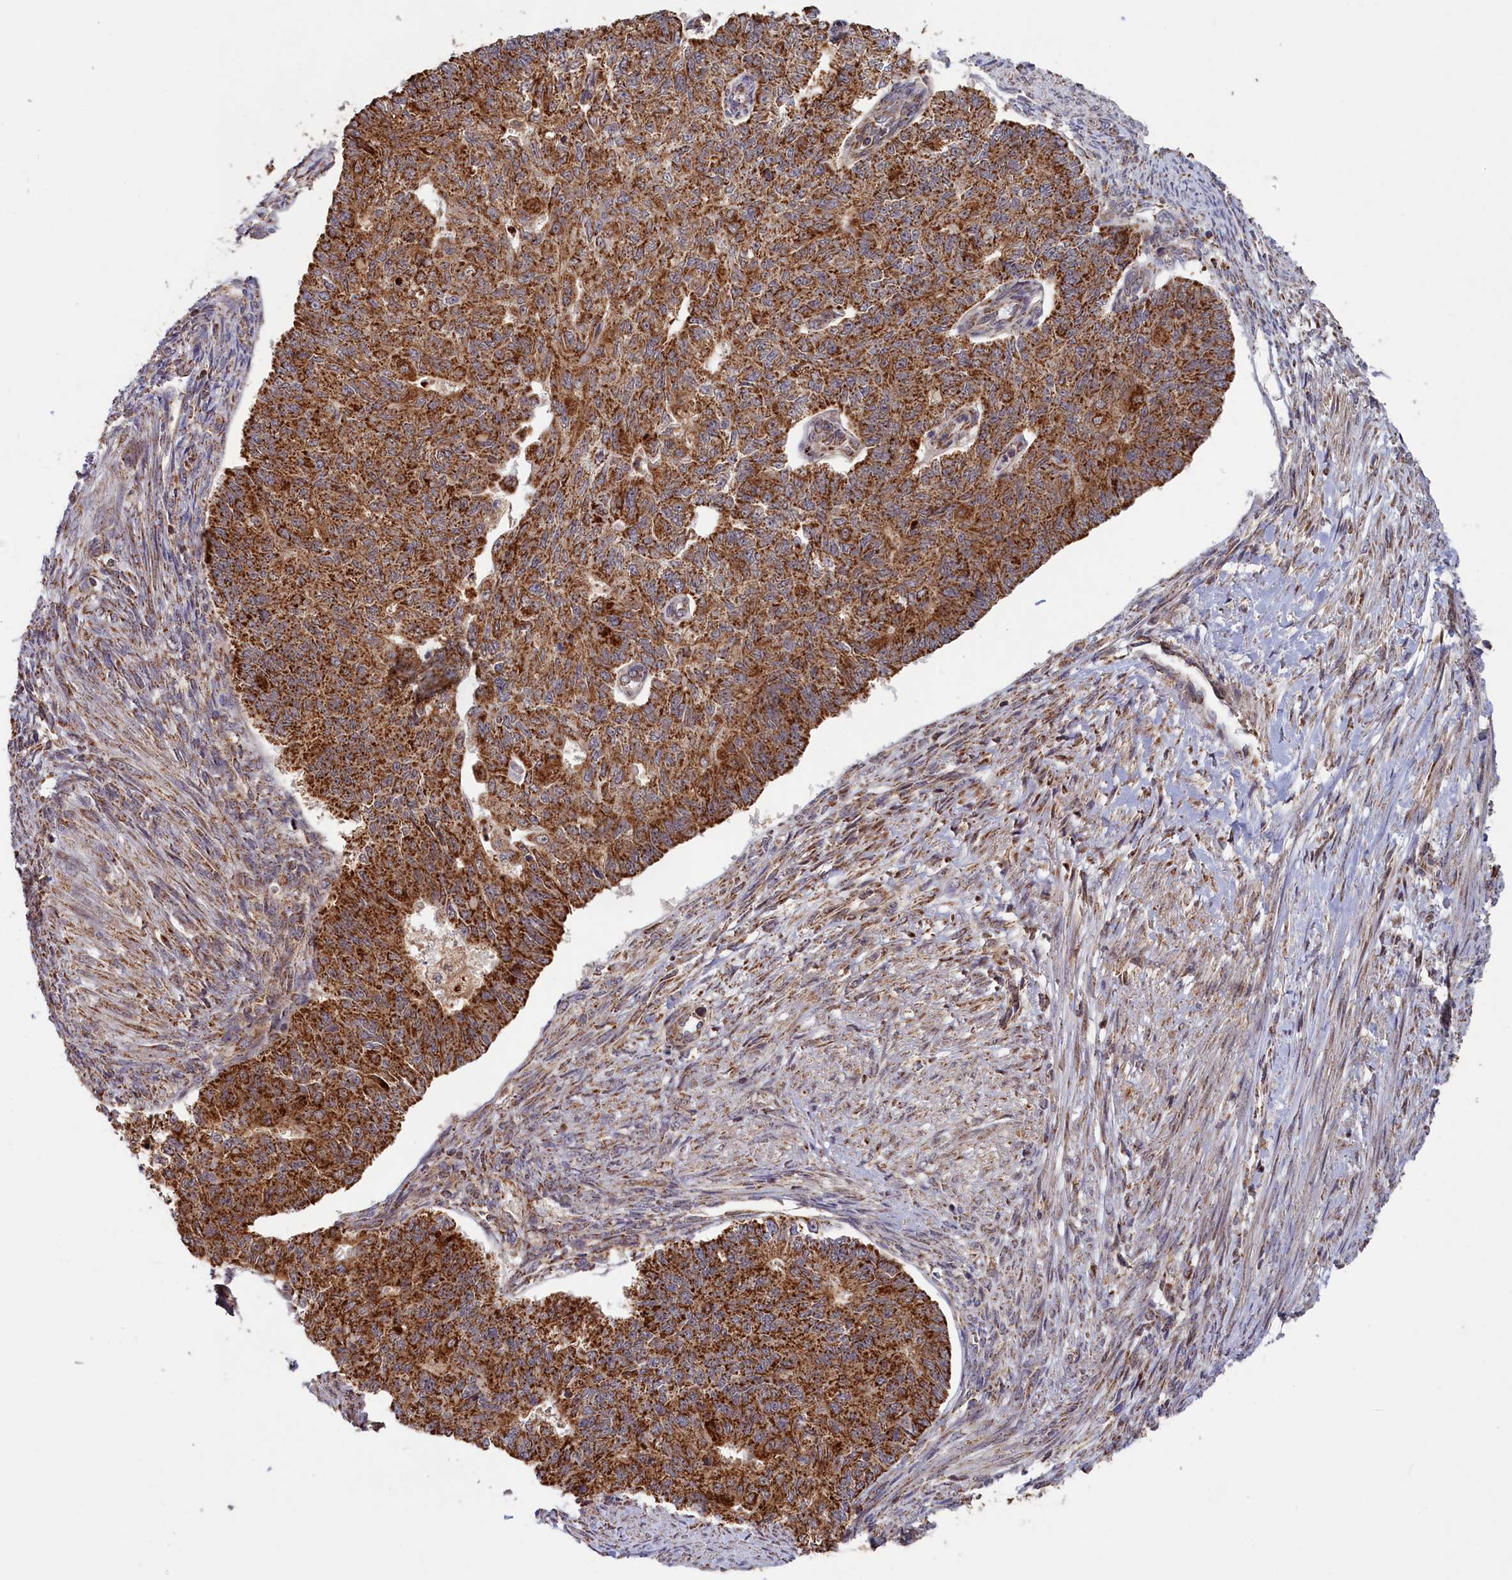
{"staining": {"intensity": "strong", "quantity": ">75%", "location": "cytoplasmic/membranous"}, "tissue": "endometrial cancer", "cell_type": "Tumor cells", "image_type": "cancer", "snomed": [{"axis": "morphology", "description": "Adenocarcinoma, NOS"}, {"axis": "topography", "description": "Endometrium"}], "caption": "This histopathology image exhibits endometrial cancer stained with immunohistochemistry (IHC) to label a protein in brown. The cytoplasmic/membranous of tumor cells show strong positivity for the protein. Nuclei are counter-stained blue.", "gene": "DUS3L", "patient": {"sex": "female", "age": 32}}